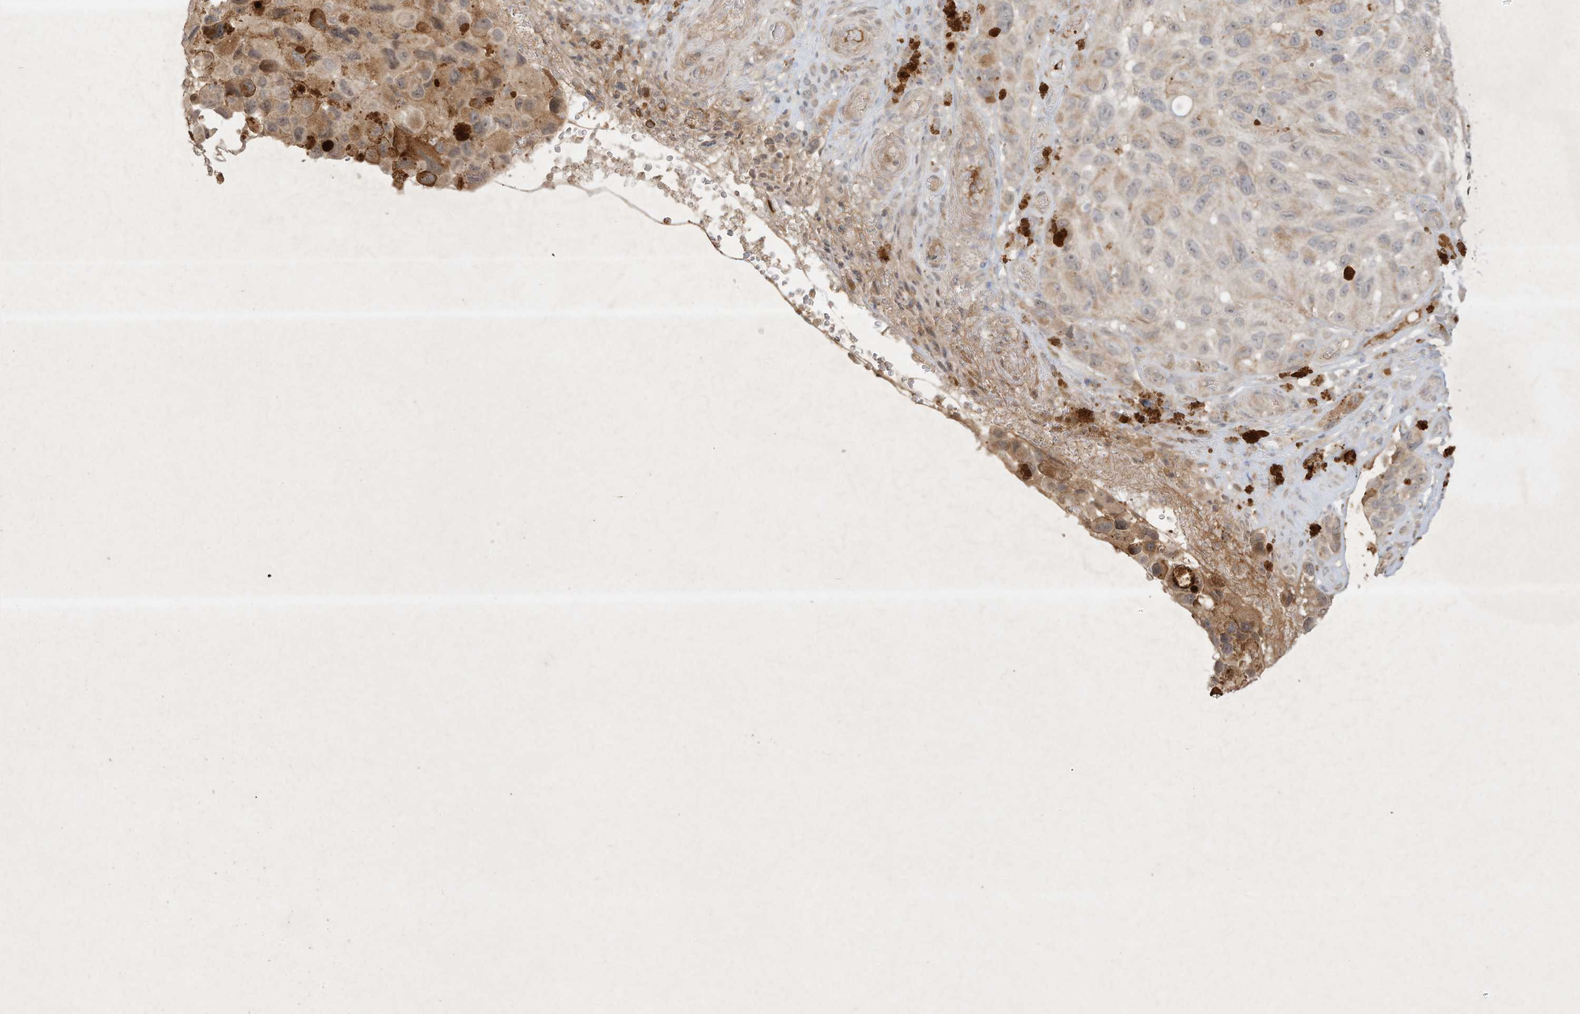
{"staining": {"intensity": "weak", "quantity": "<25%", "location": "cytoplasmic/membranous"}, "tissue": "melanoma", "cell_type": "Tumor cells", "image_type": "cancer", "snomed": [{"axis": "morphology", "description": "Malignant melanoma, NOS"}, {"axis": "topography", "description": "Skin"}], "caption": "IHC micrograph of neoplastic tissue: melanoma stained with DAB (3,3'-diaminobenzidine) reveals no significant protein expression in tumor cells.", "gene": "BTRC", "patient": {"sex": "female", "age": 73}}